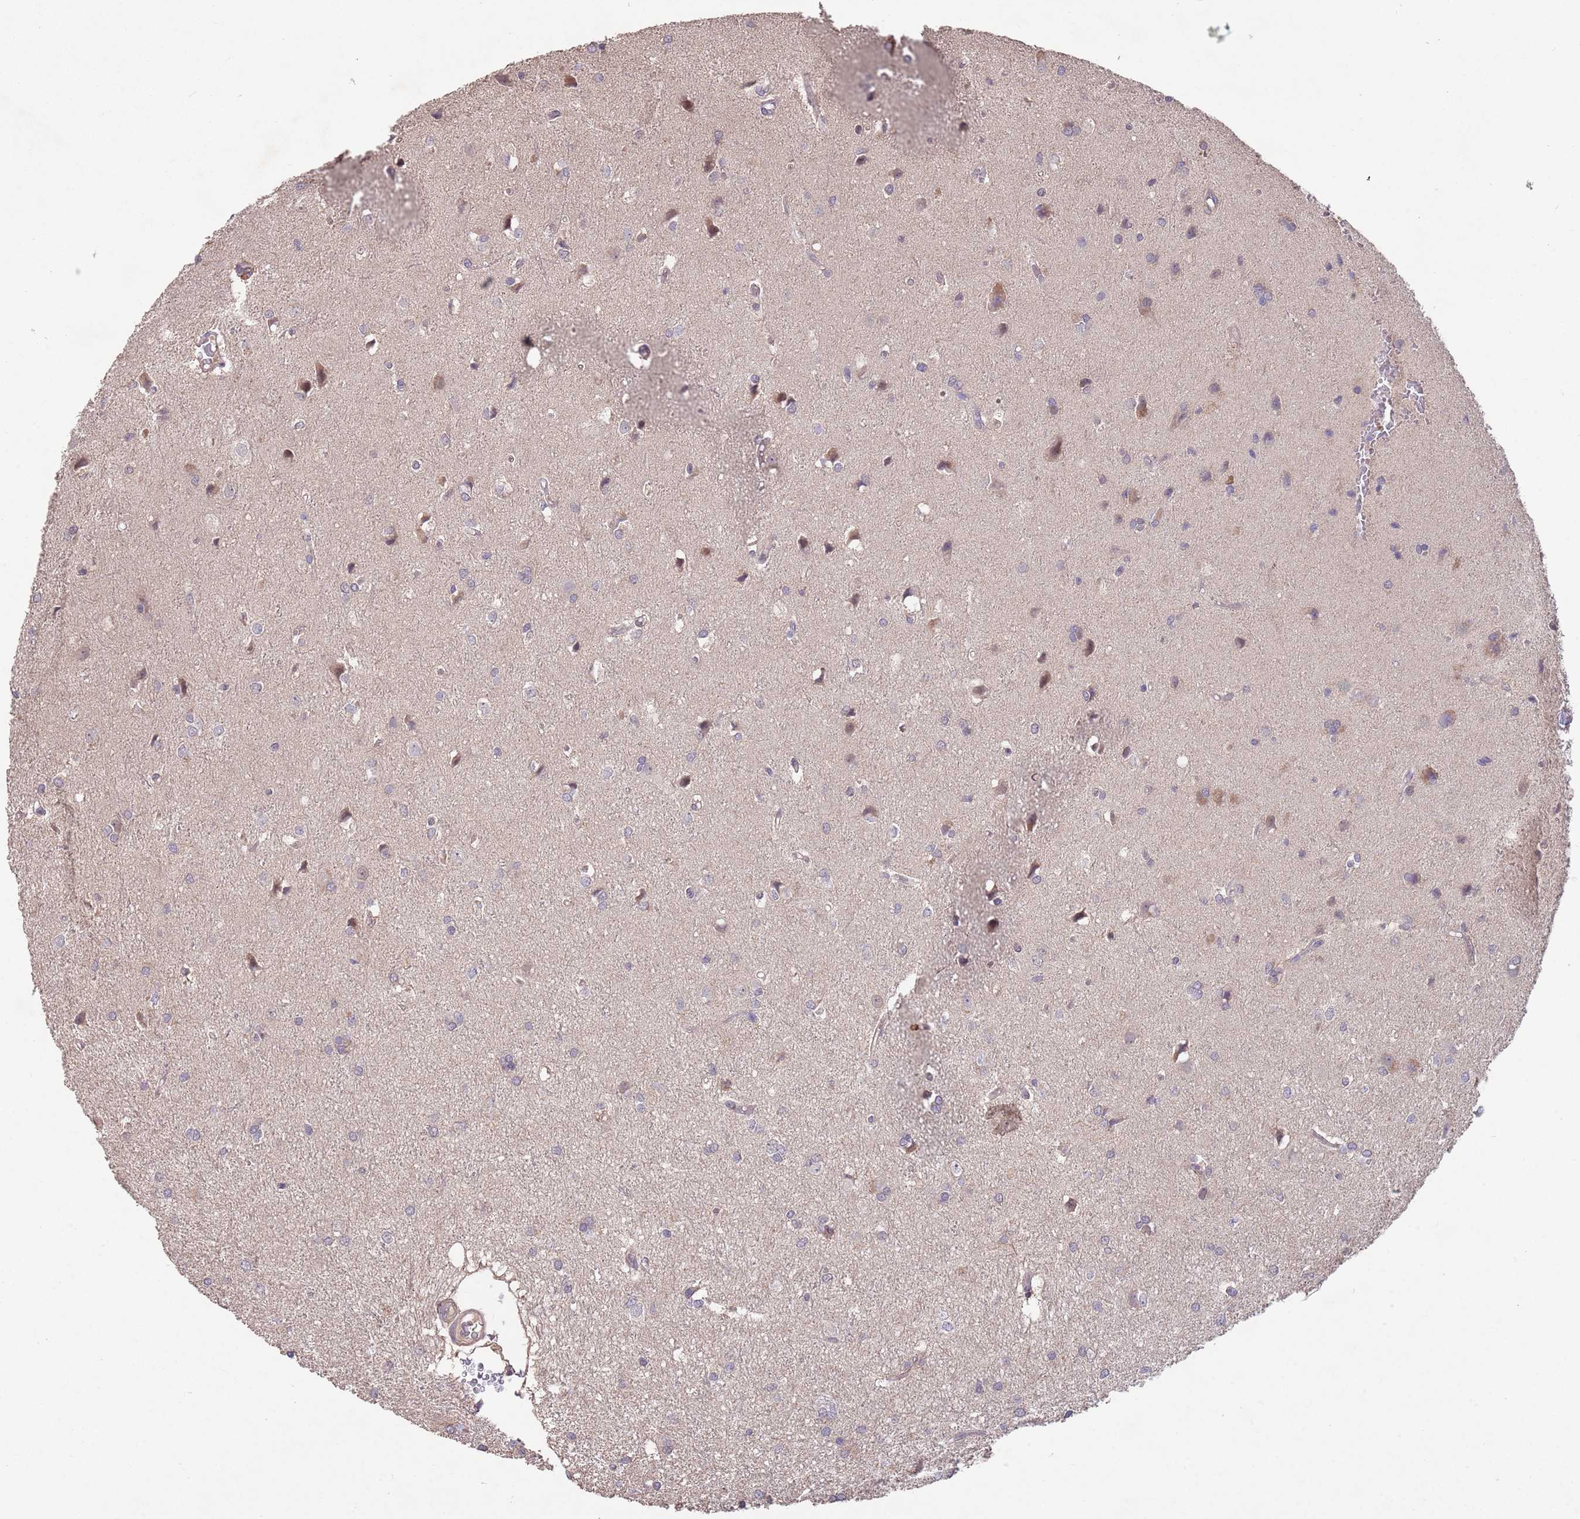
{"staining": {"intensity": "negative", "quantity": "none", "location": "none"}, "tissue": "glioma", "cell_type": "Tumor cells", "image_type": "cancer", "snomed": [{"axis": "morphology", "description": "Glioma, malignant, High grade"}, {"axis": "topography", "description": "Brain"}], "caption": "Tumor cells are negative for protein expression in human glioma. Nuclei are stained in blue.", "gene": "MEI1", "patient": {"sex": "female", "age": 50}}